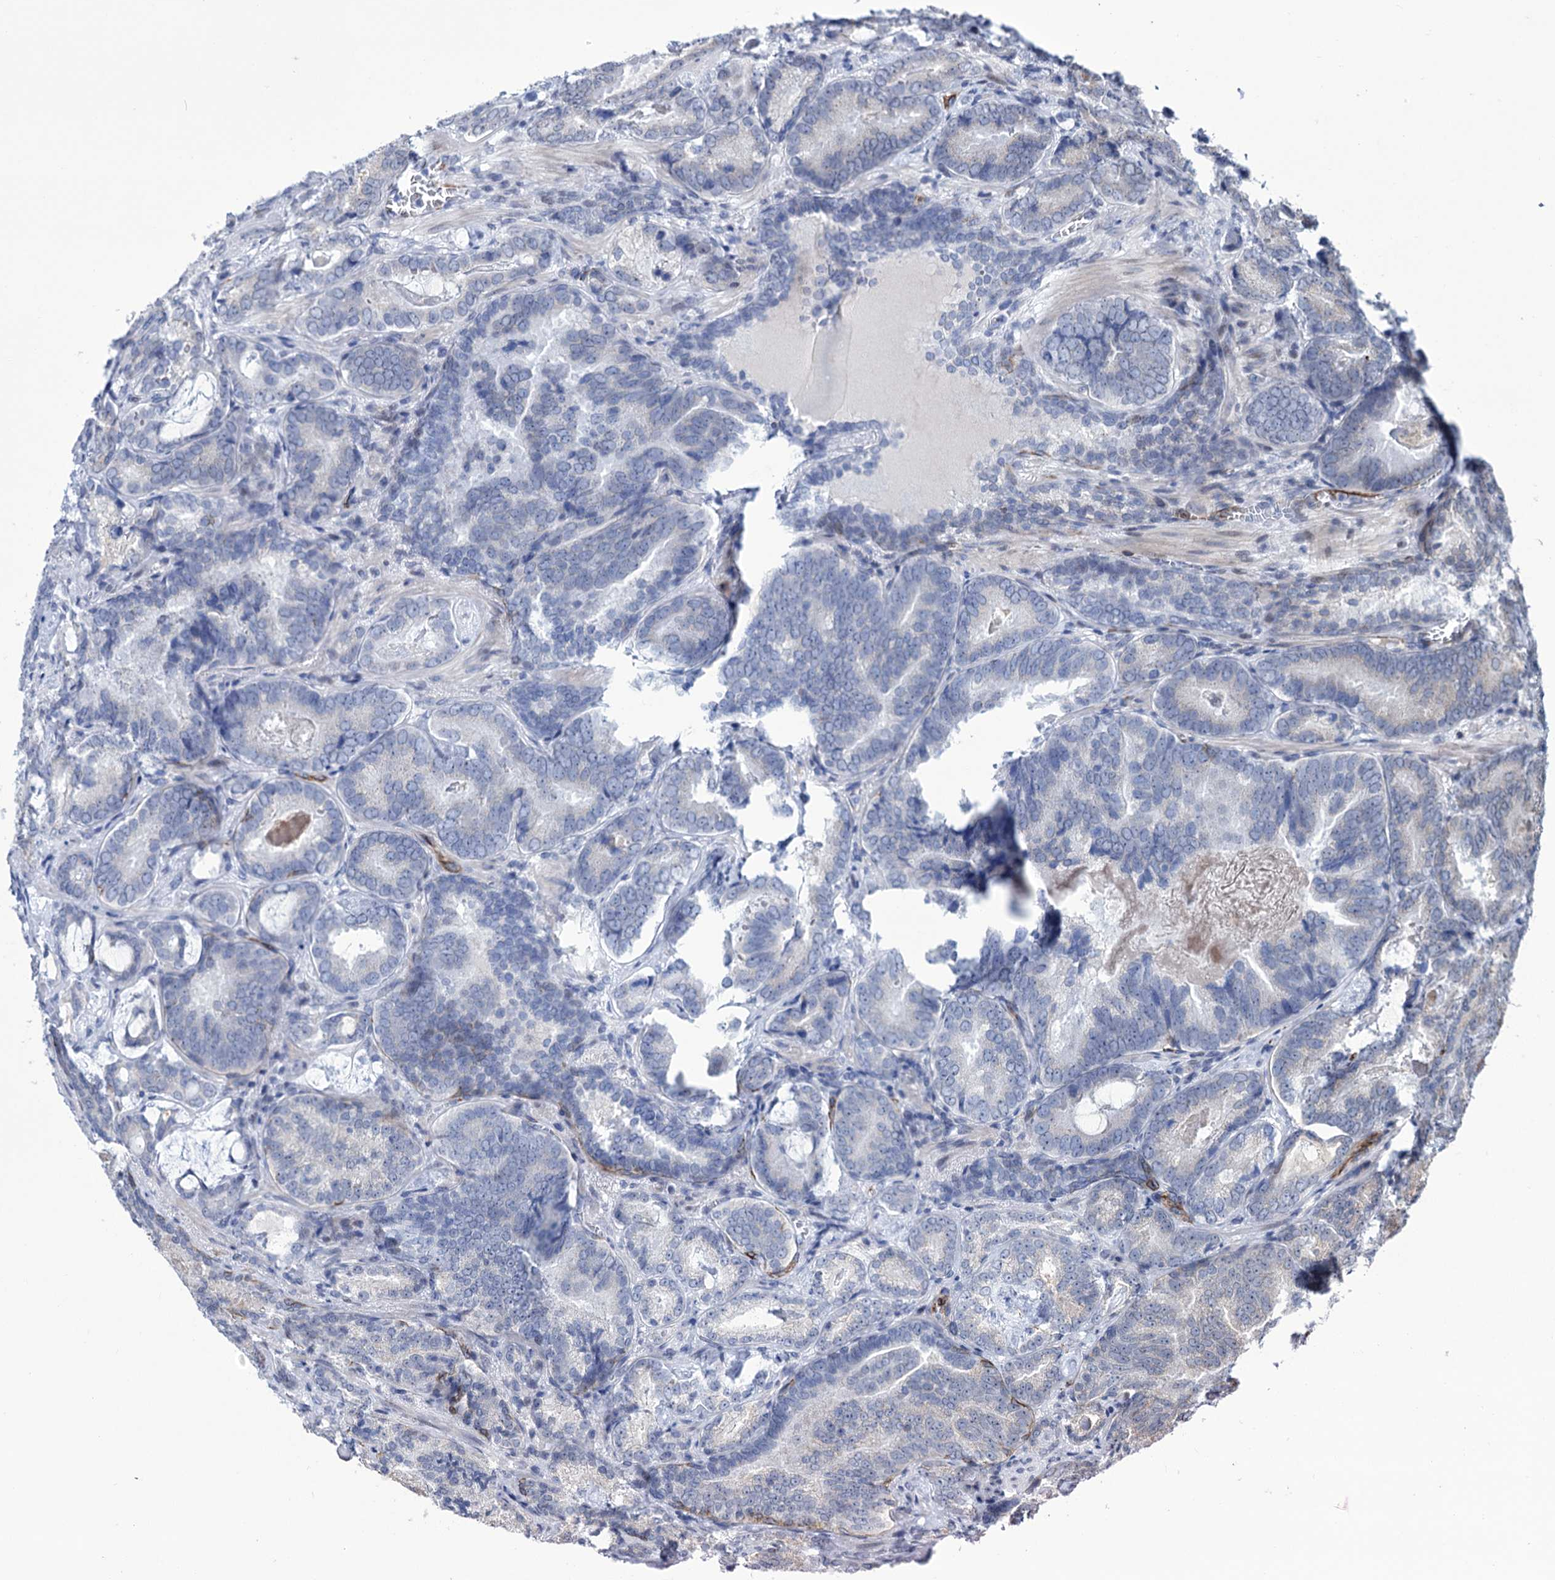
{"staining": {"intensity": "negative", "quantity": "none", "location": "none"}, "tissue": "prostate cancer", "cell_type": "Tumor cells", "image_type": "cancer", "snomed": [{"axis": "morphology", "description": "Adenocarcinoma, Low grade"}, {"axis": "topography", "description": "Prostate"}], "caption": "This is an immunohistochemistry image of prostate adenocarcinoma (low-grade). There is no positivity in tumor cells.", "gene": "ZC3H12C", "patient": {"sex": "male", "age": 60}}